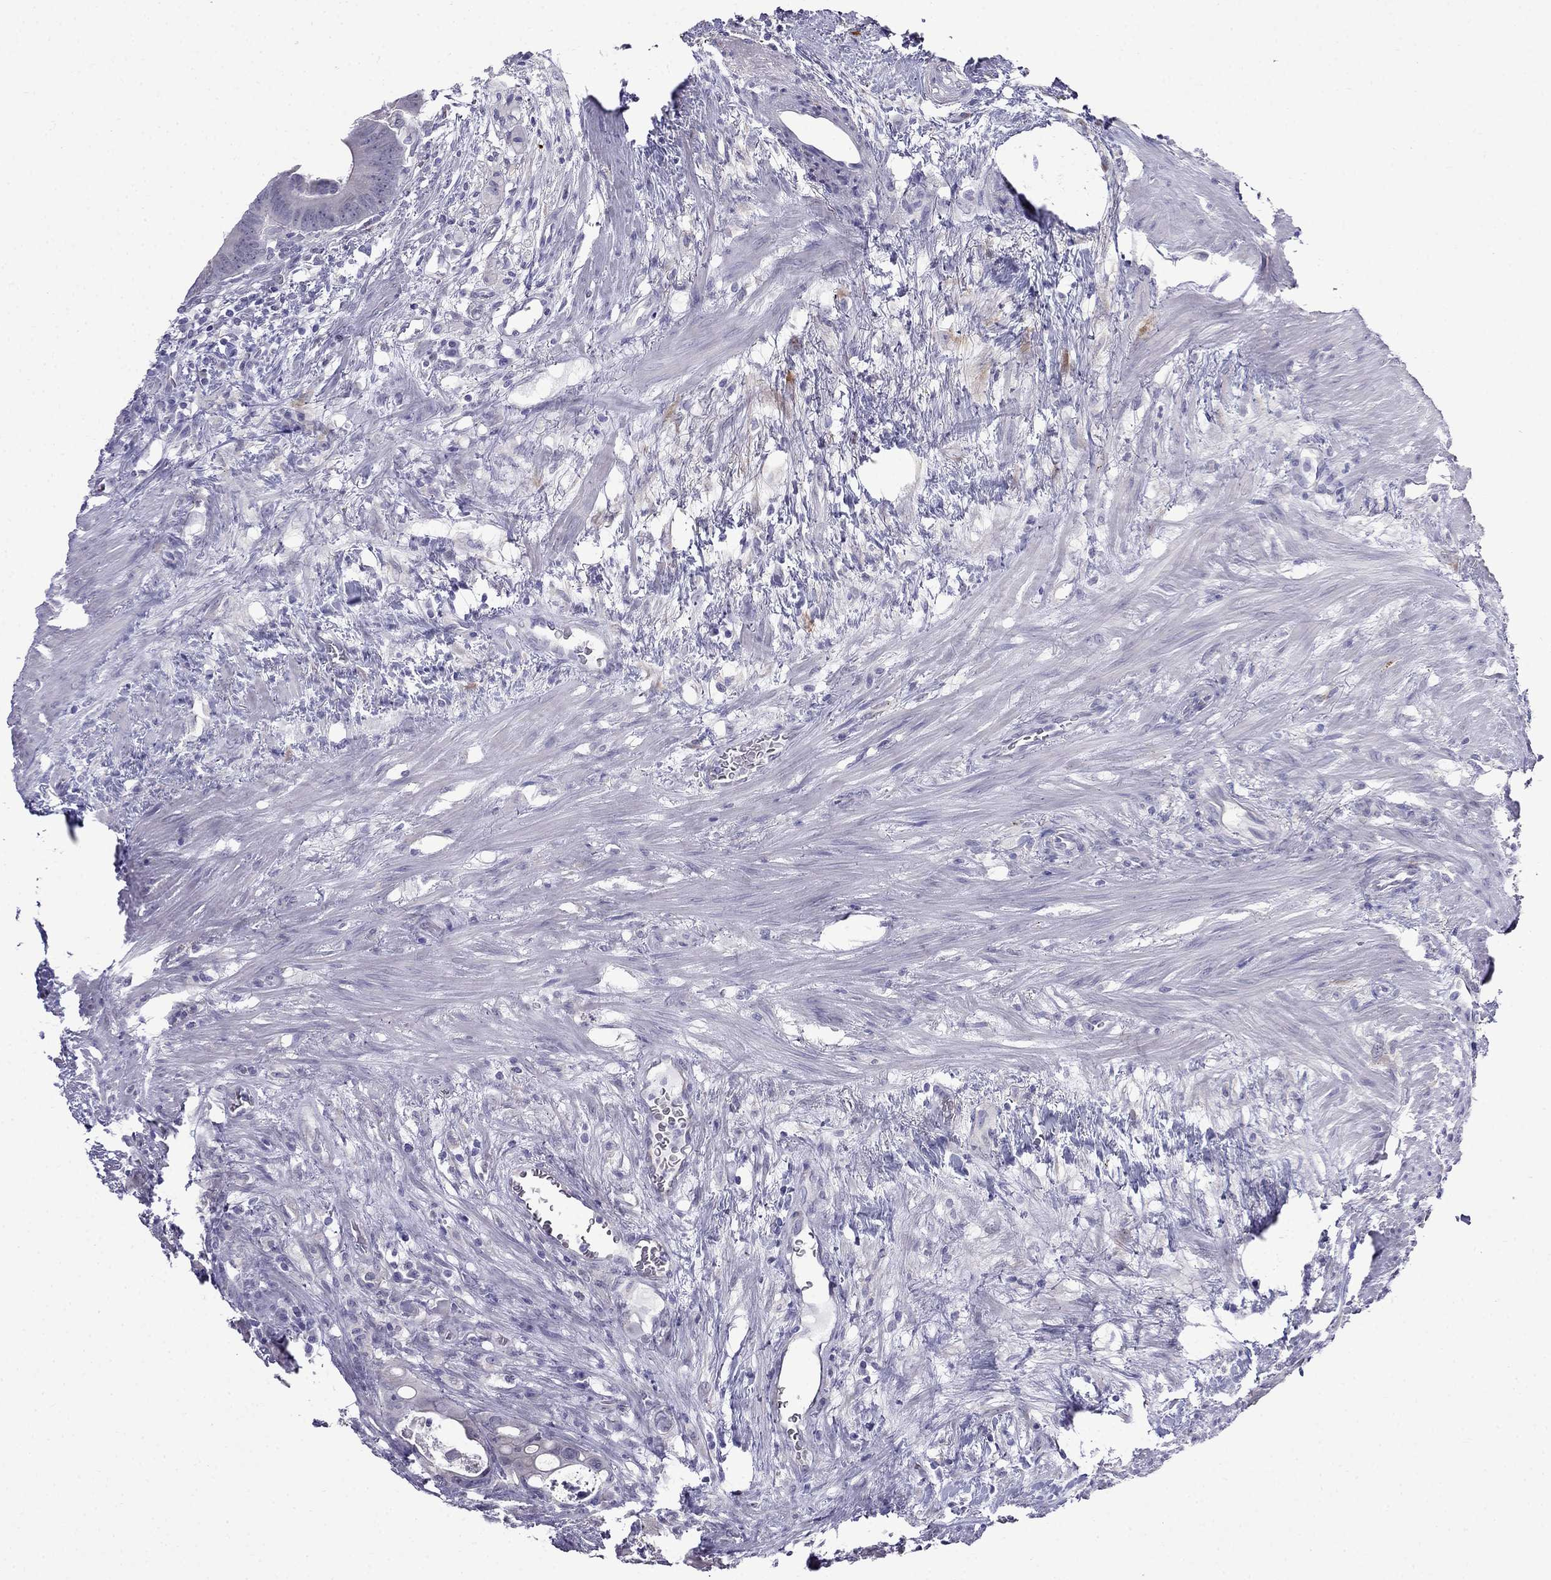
{"staining": {"intensity": "negative", "quantity": "none", "location": "none"}, "tissue": "colorectal cancer", "cell_type": "Tumor cells", "image_type": "cancer", "snomed": [{"axis": "morphology", "description": "Adenocarcinoma, NOS"}, {"axis": "topography", "description": "Rectum"}], "caption": "Human colorectal cancer stained for a protein using IHC shows no positivity in tumor cells.", "gene": "MGP", "patient": {"sex": "male", "age": 64}}